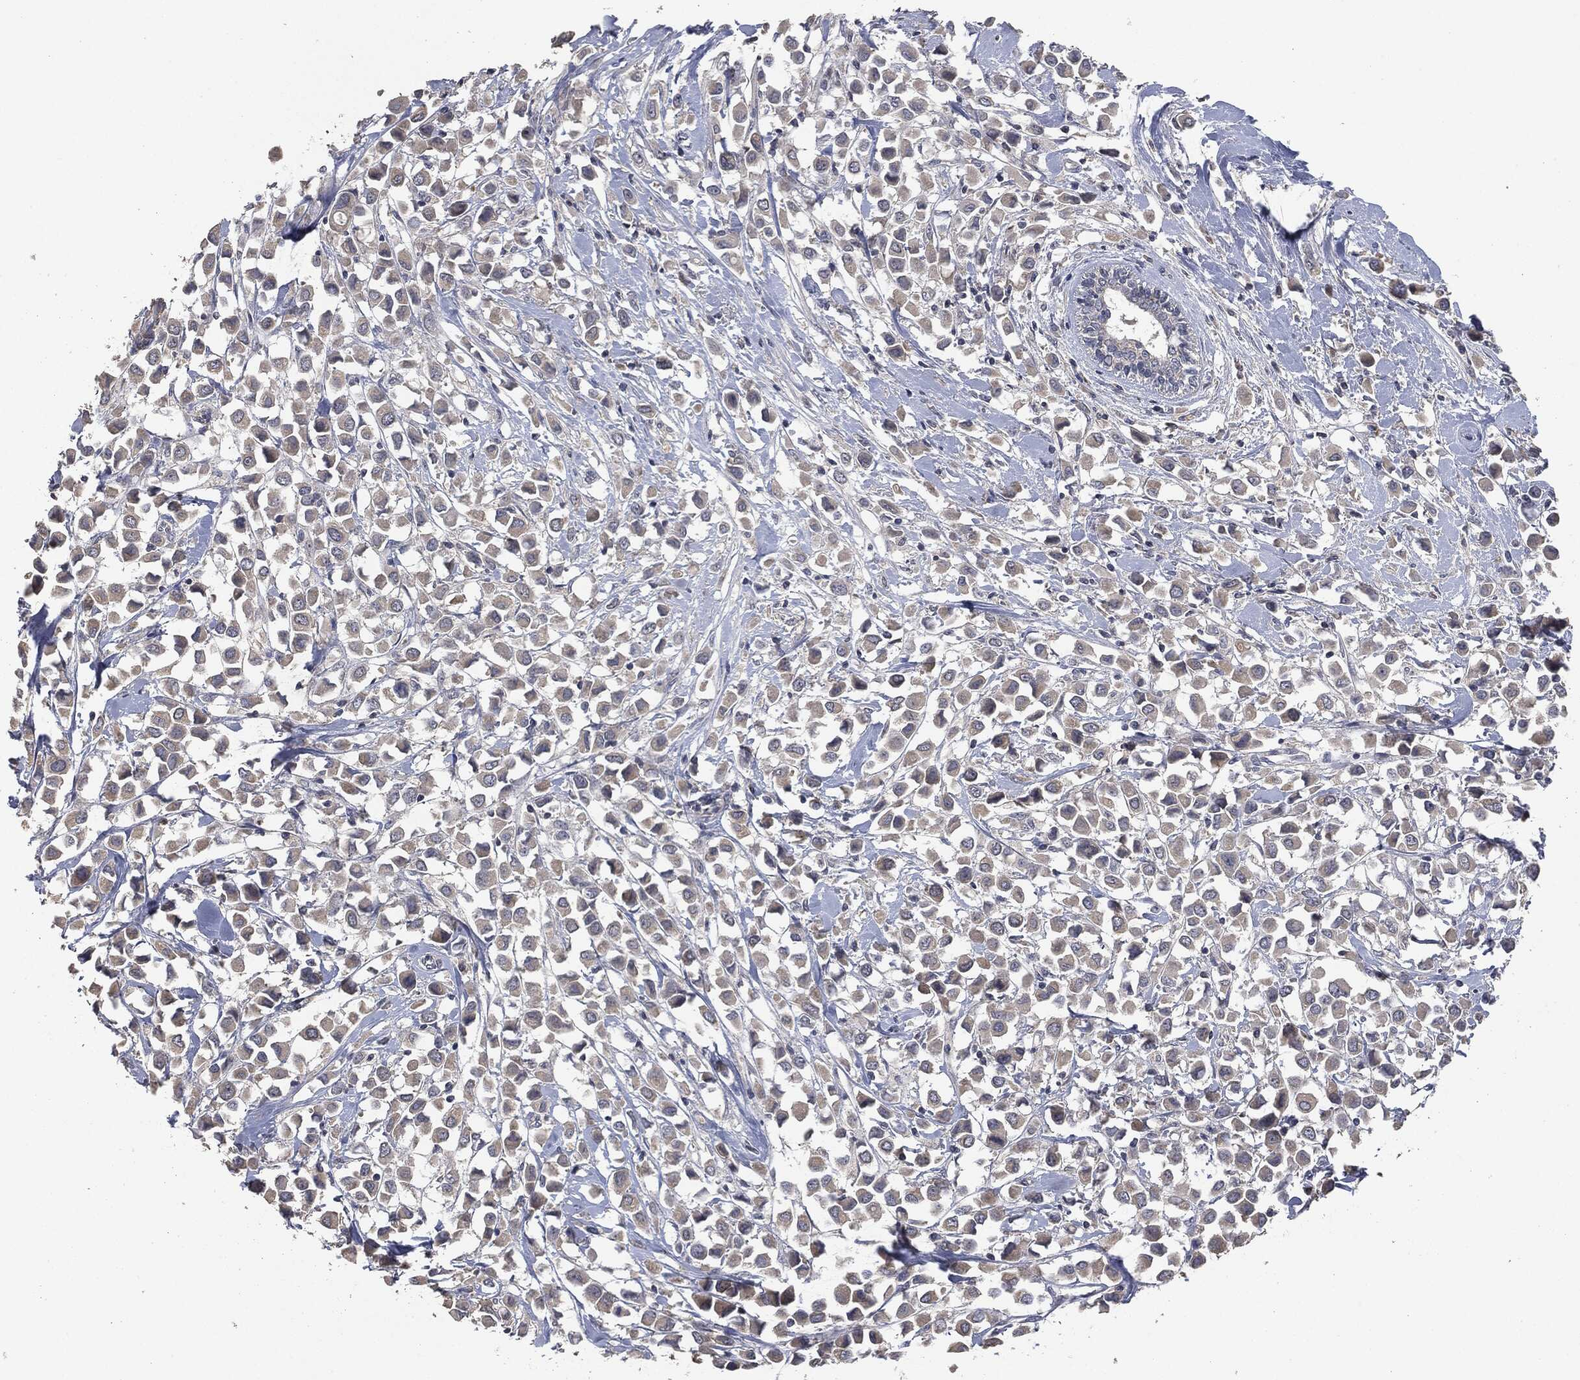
{"staining": {"intensity": "negative", "quantity": "none", "location": "none"}, "tissue": "breast cancer", "cell_type": "Tumor cells", "image_type": "cancer", "snomed": [{"axis": "morphology", "description": "Duct carcinoma"}, {"axis": "topography", "description": "Breast"}], "caption": "IHC histopathology image of neoplastic tissue: human breast cancer (infiltrating ductal carcinoma) stained with DAB displays no significant protein staining in tumor cells.", "gene": "IL1RN", "patient": {"sex": "female", "age": 61}}